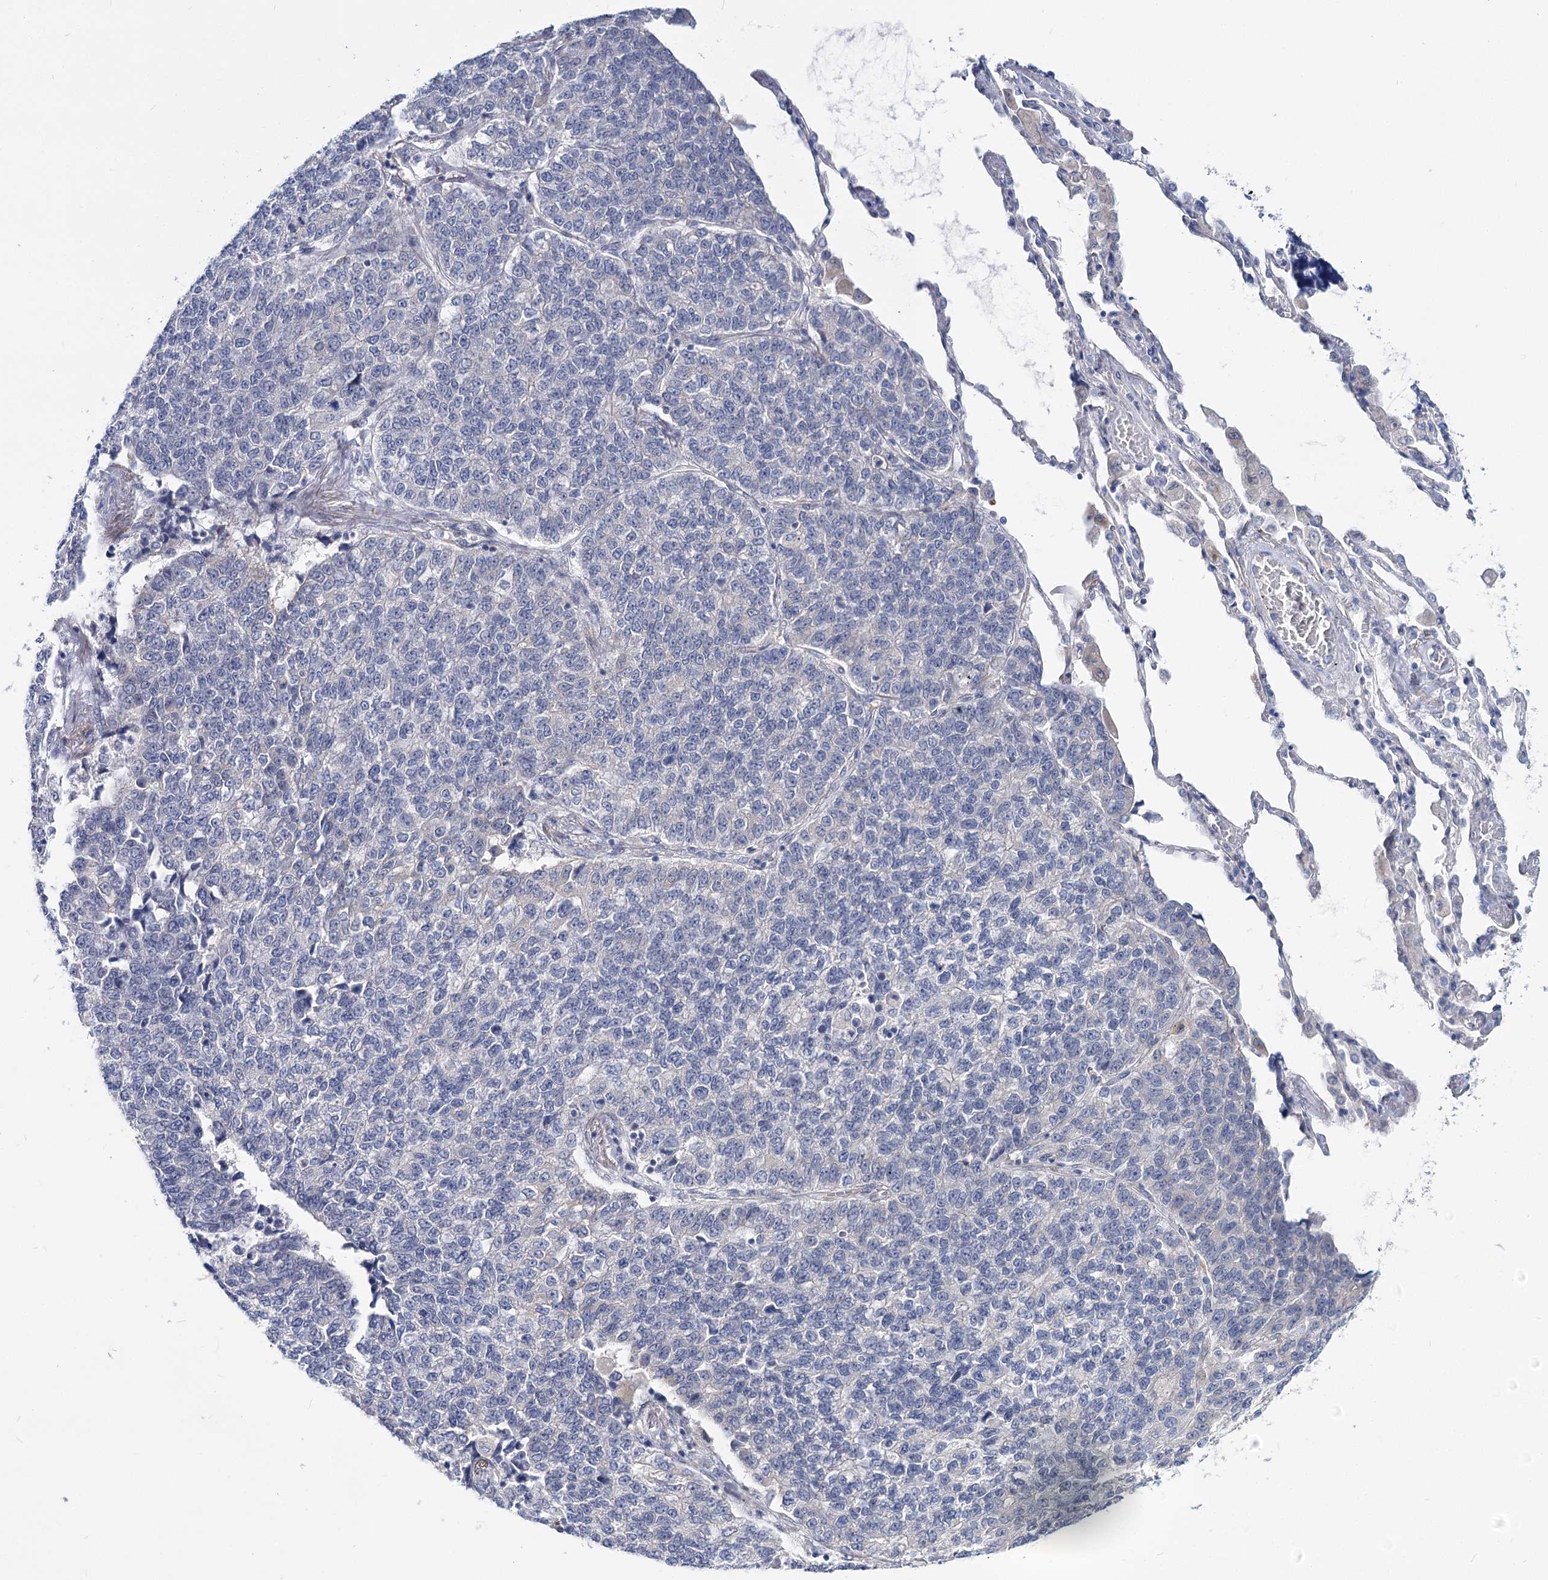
{"staining": {"intensity": "negative", "quantity": "none", "location": "none"}, "tissue": "lung cancer", "cell_type": "Tumor cells", "image_type": "cancer", "snomed": [{"axis": "morphology", "description": "Adenocarcinoma, NOS"}, {"axis": "topography", "description": "Lung"}], "caption": "This image is of lung adenocarcinoma stained with IHC to label a protein in brown with the nuclei are counter-stained blue. There is no positivity in tumor cells.", "gene": "TEX12", "patient": {"sex": "male", "age": 49}}